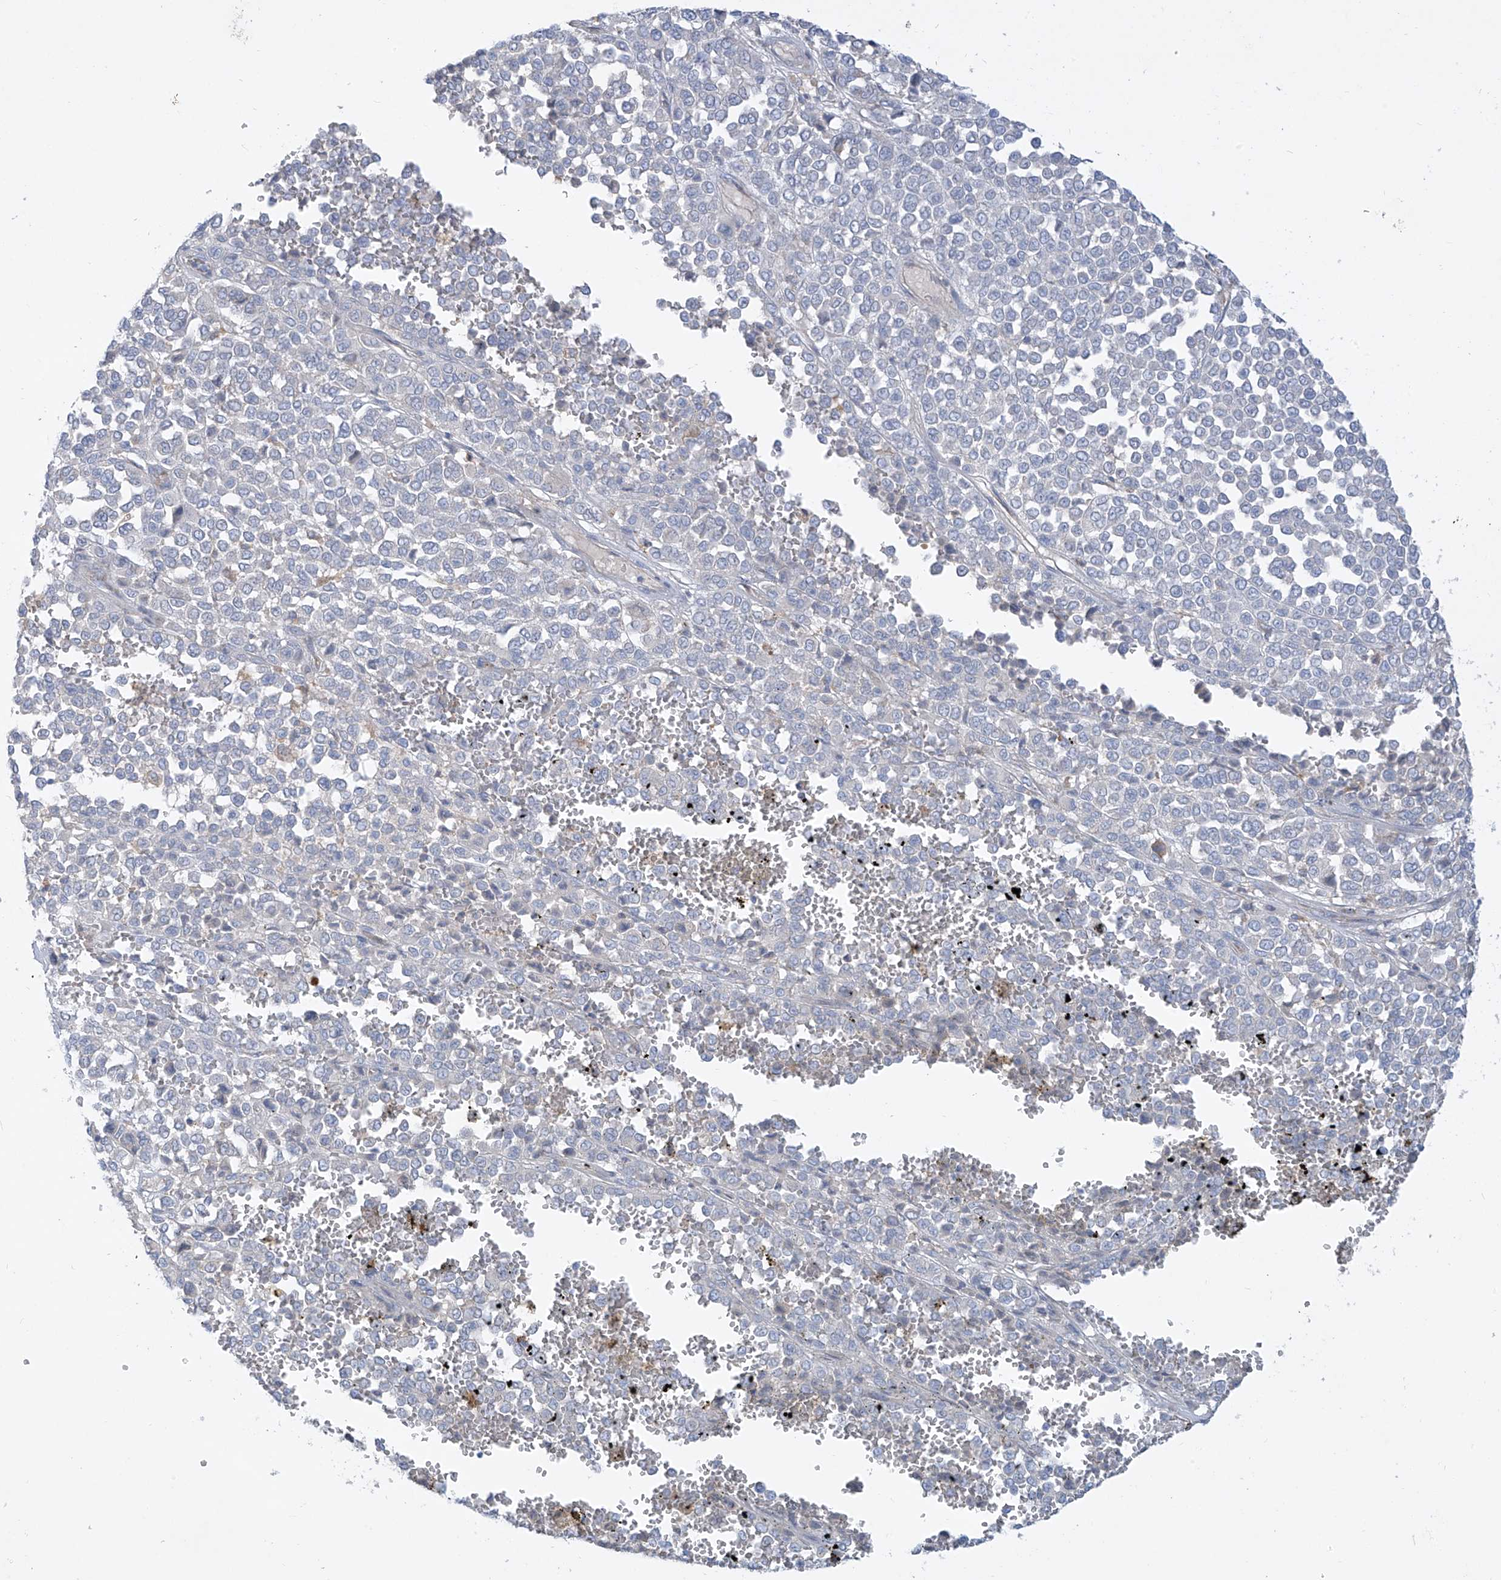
{"staining": {"intensity": "negative", "quantity": "none", "location": "none"}, "tissue": "melanoma", "cell_type": "Tumor cells", "image_type": "cancer", "snomed": [{"axis": "morphology", "description": "Malignant melanoma, Metastatic site"}, {"axis": "topography", "description": "Pancreas"}], "caption": "The image exhibits no staining of tumor cells in malignant melanoma (metastatic site).", "gene": "DGKQ", "patient": {"sex": "female", "age": 30}}